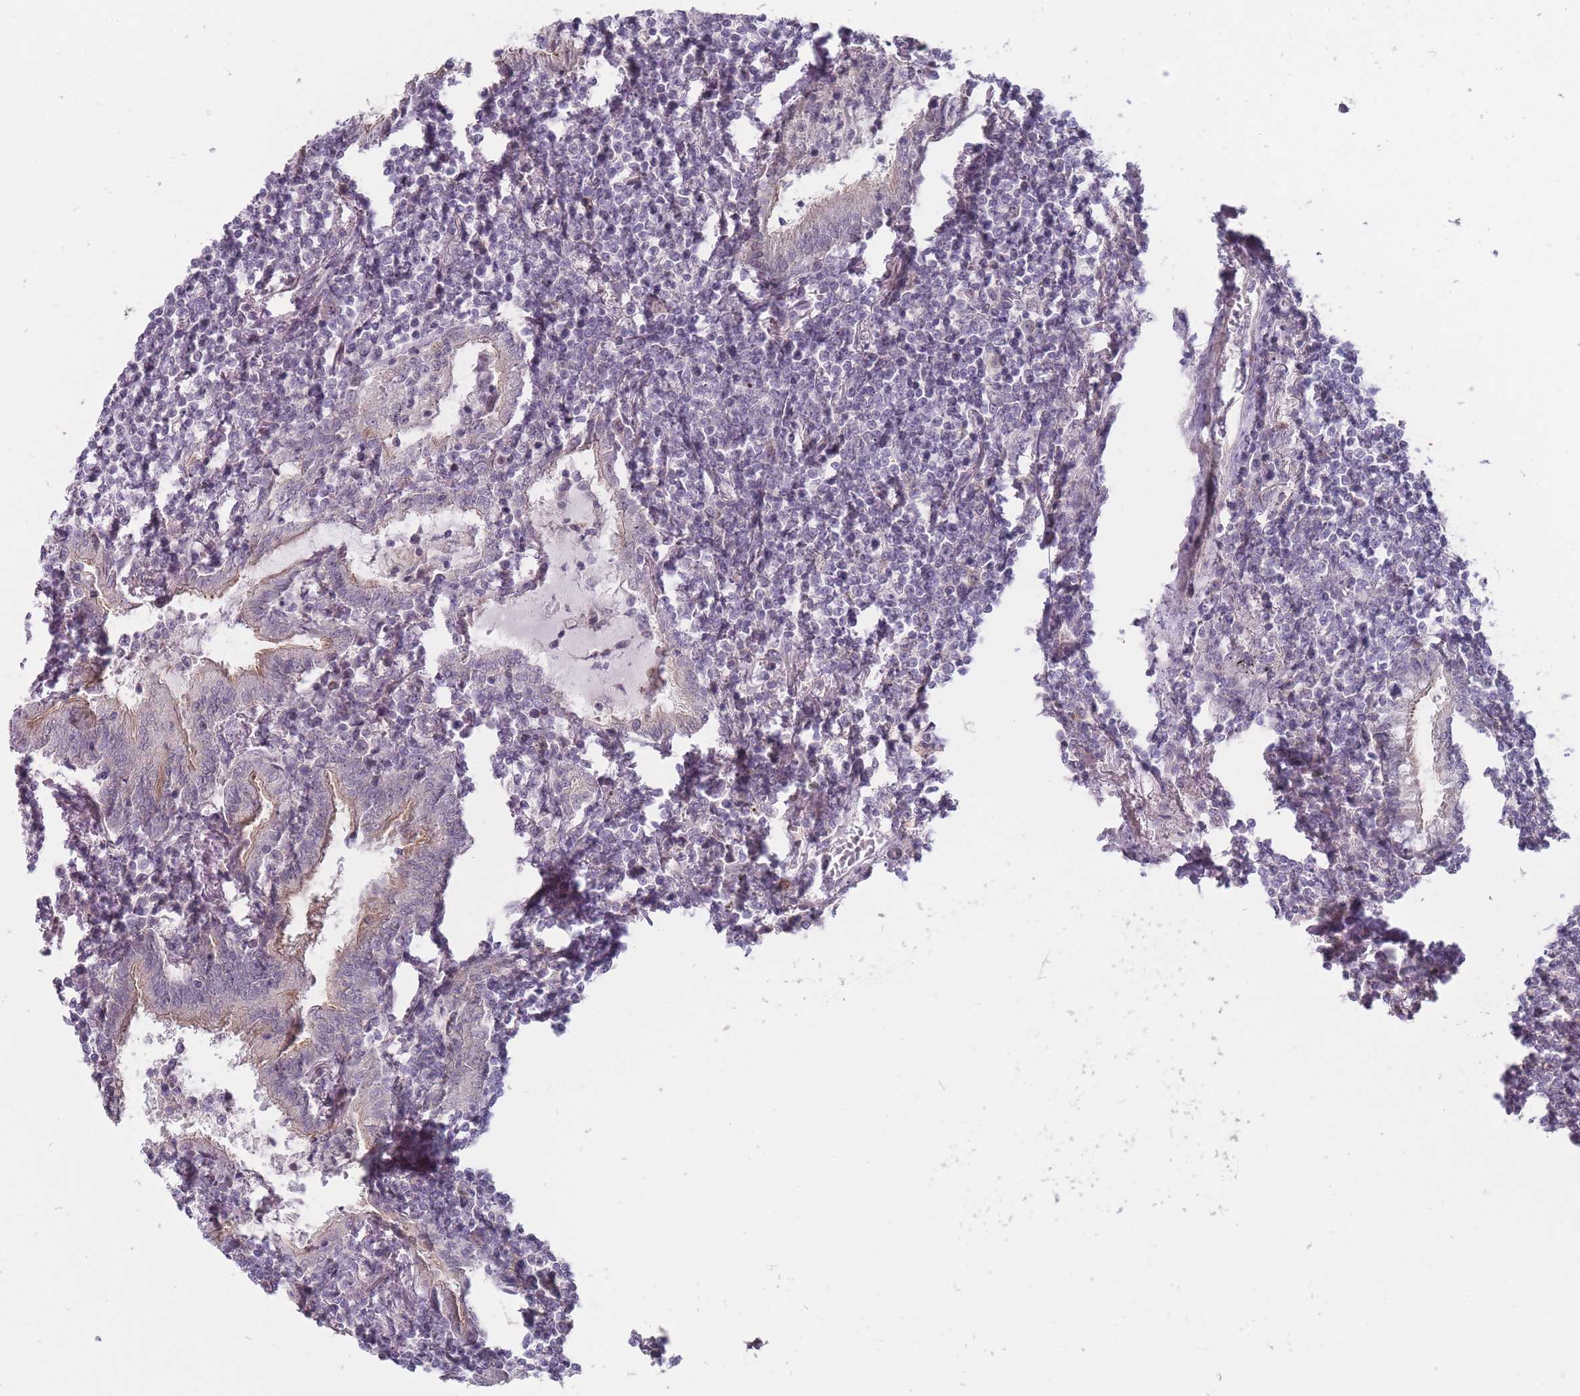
{"staining": {"intensity": "negative", "quantity": "none", "location": "none"}, "tissue": "lymphoma", "cell_type": "Tumor cells", "image_type": "cancer", "snomed": [{"axis": "morphology", "description": "Malignant lymphoma, non-Hodgkin's type, Low grade"}, {"axis": "topography", "description": "Lung"}], "caption": "This photomicrograph is of low-grade malignant lymphoma, non-Hodgkin's type stained with IHC to label a protein in brown with the nuclei are counter-stained blue. There is no positivity in tumor cells.", "gene": "PCDH12", "patient": {"sex": "female", "age": 71}}